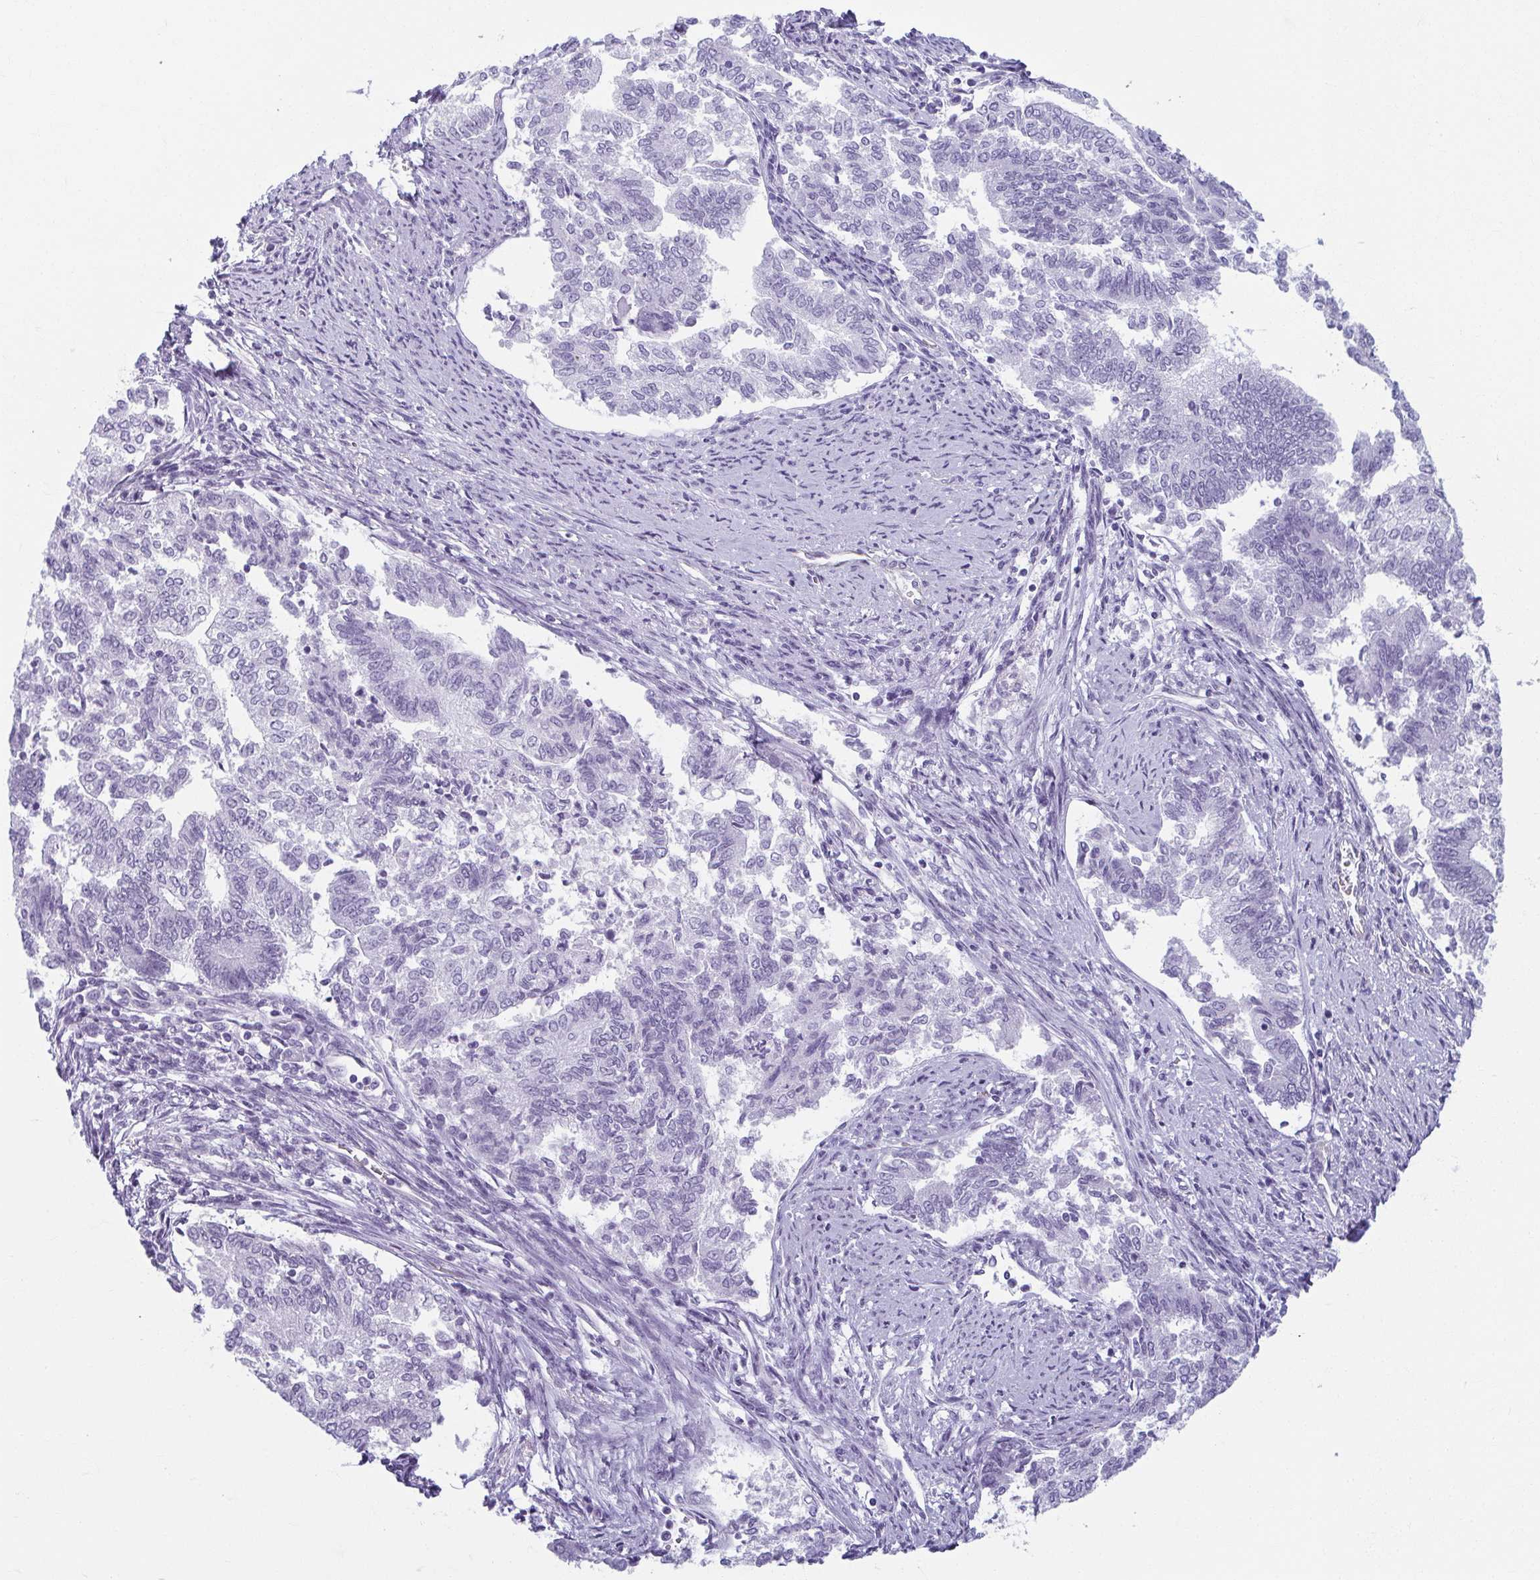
{"staining": {"intensity": "negative", "quantity": "none", "location": "none"}, "tissue": "endometrial cancer", "cell_type": "Tumor cells", "image_type": "cancer", "snomed": [{"axis": "morphology", "description": "Adenocarcinoma, NOS"}, {"axis": "topography", "description": "Endometrium"}], "caption": "Tumor cells show no significant protein positivity in endometrial cancer.", "gene": "MOBP", "patient": {"sex": "female", "age": 65}}